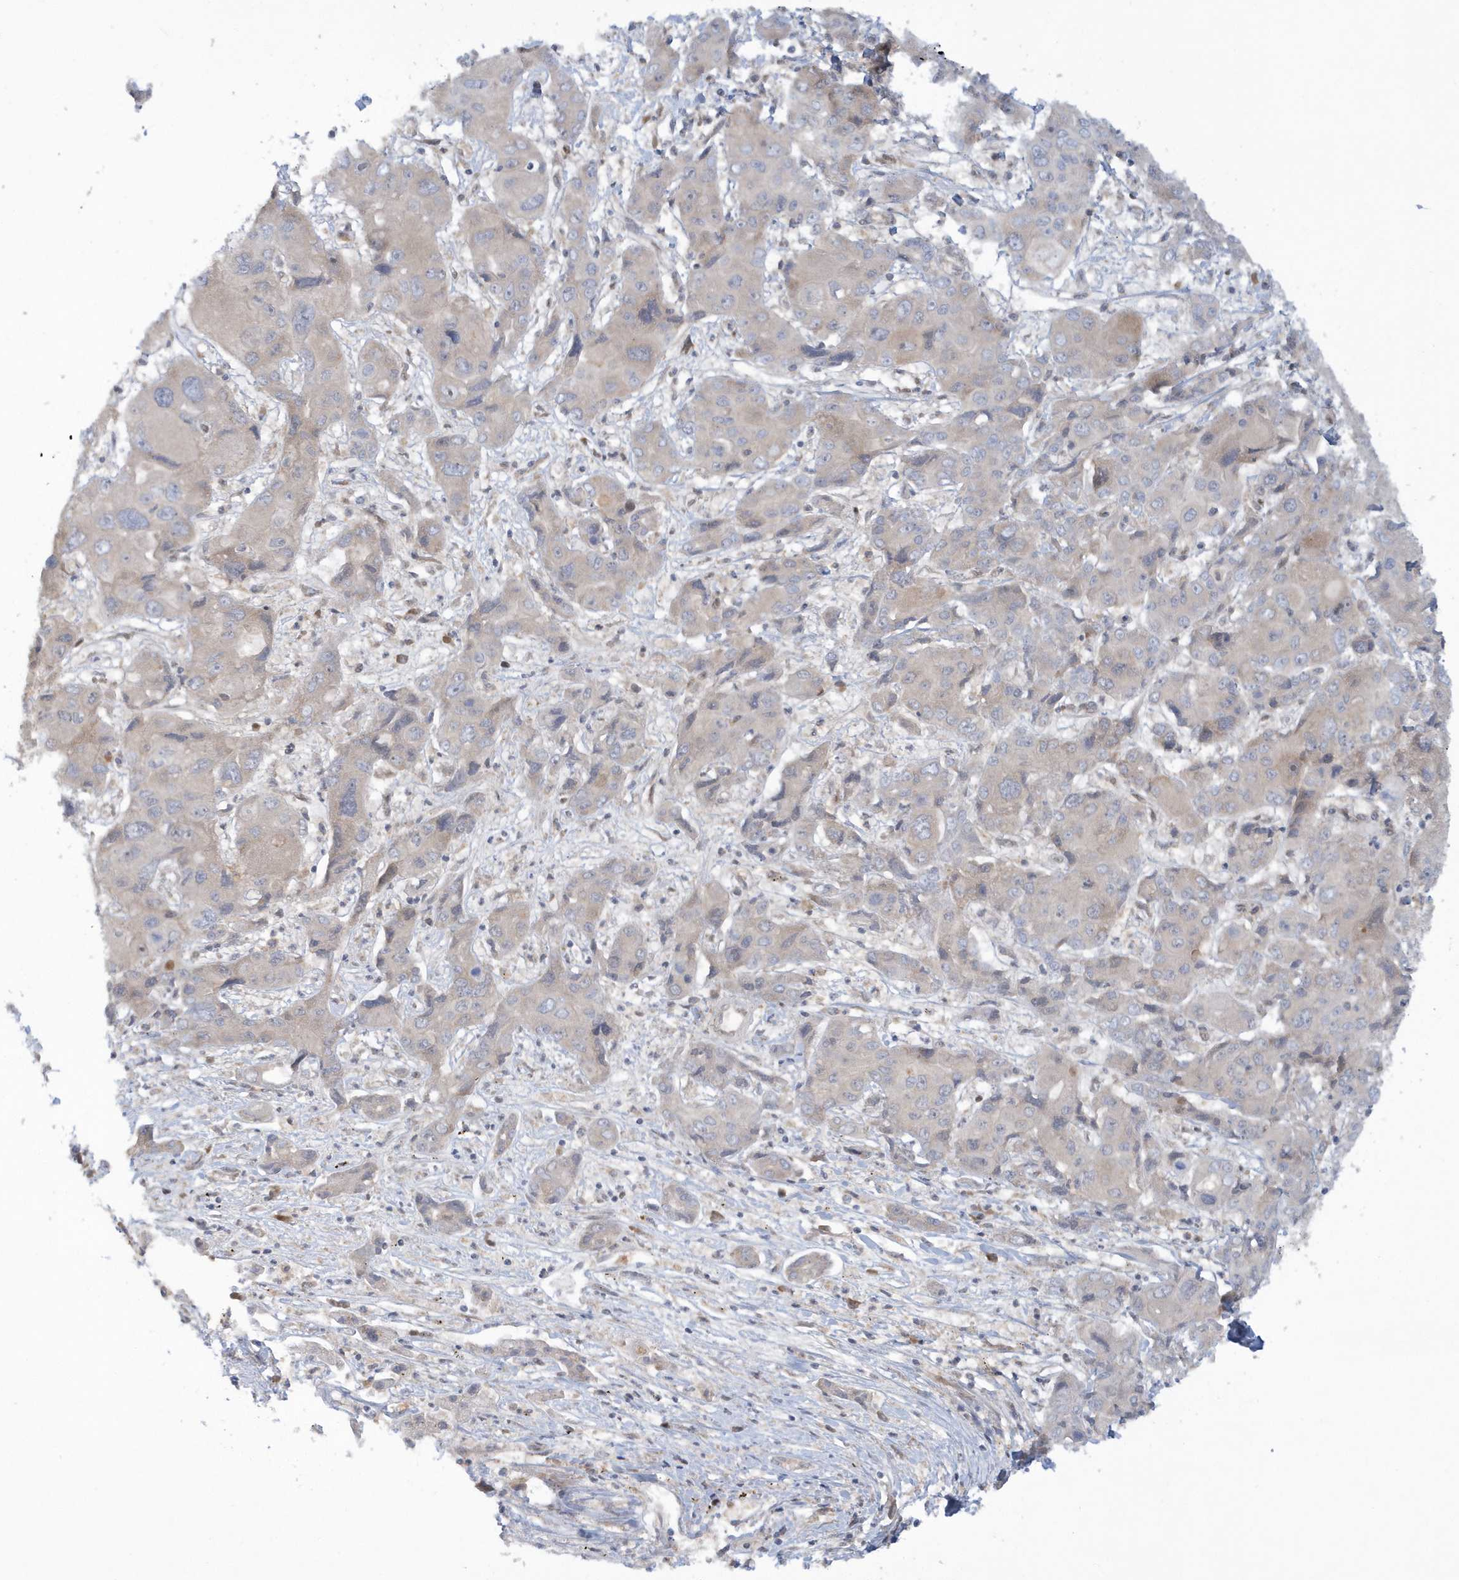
{"staining": {"intensity": "negative", "quantity": "none", "location": "none"}, "tissue": "liver cancer", "cell_type": "Tumor cells", "image_type": "cancer", "snomed": [{"axis": "morphology", "description": "Cholangiocarcinoma"}, {"axis": "topography", "description": "Liver"}], "caption": "Human cholangiocarcinoma (liver) stained for a protein using immunohistochemistry shows no expression in tumor cells.", "gene": "ATG4A", "patient": {"sex": "male", "age": 67}}